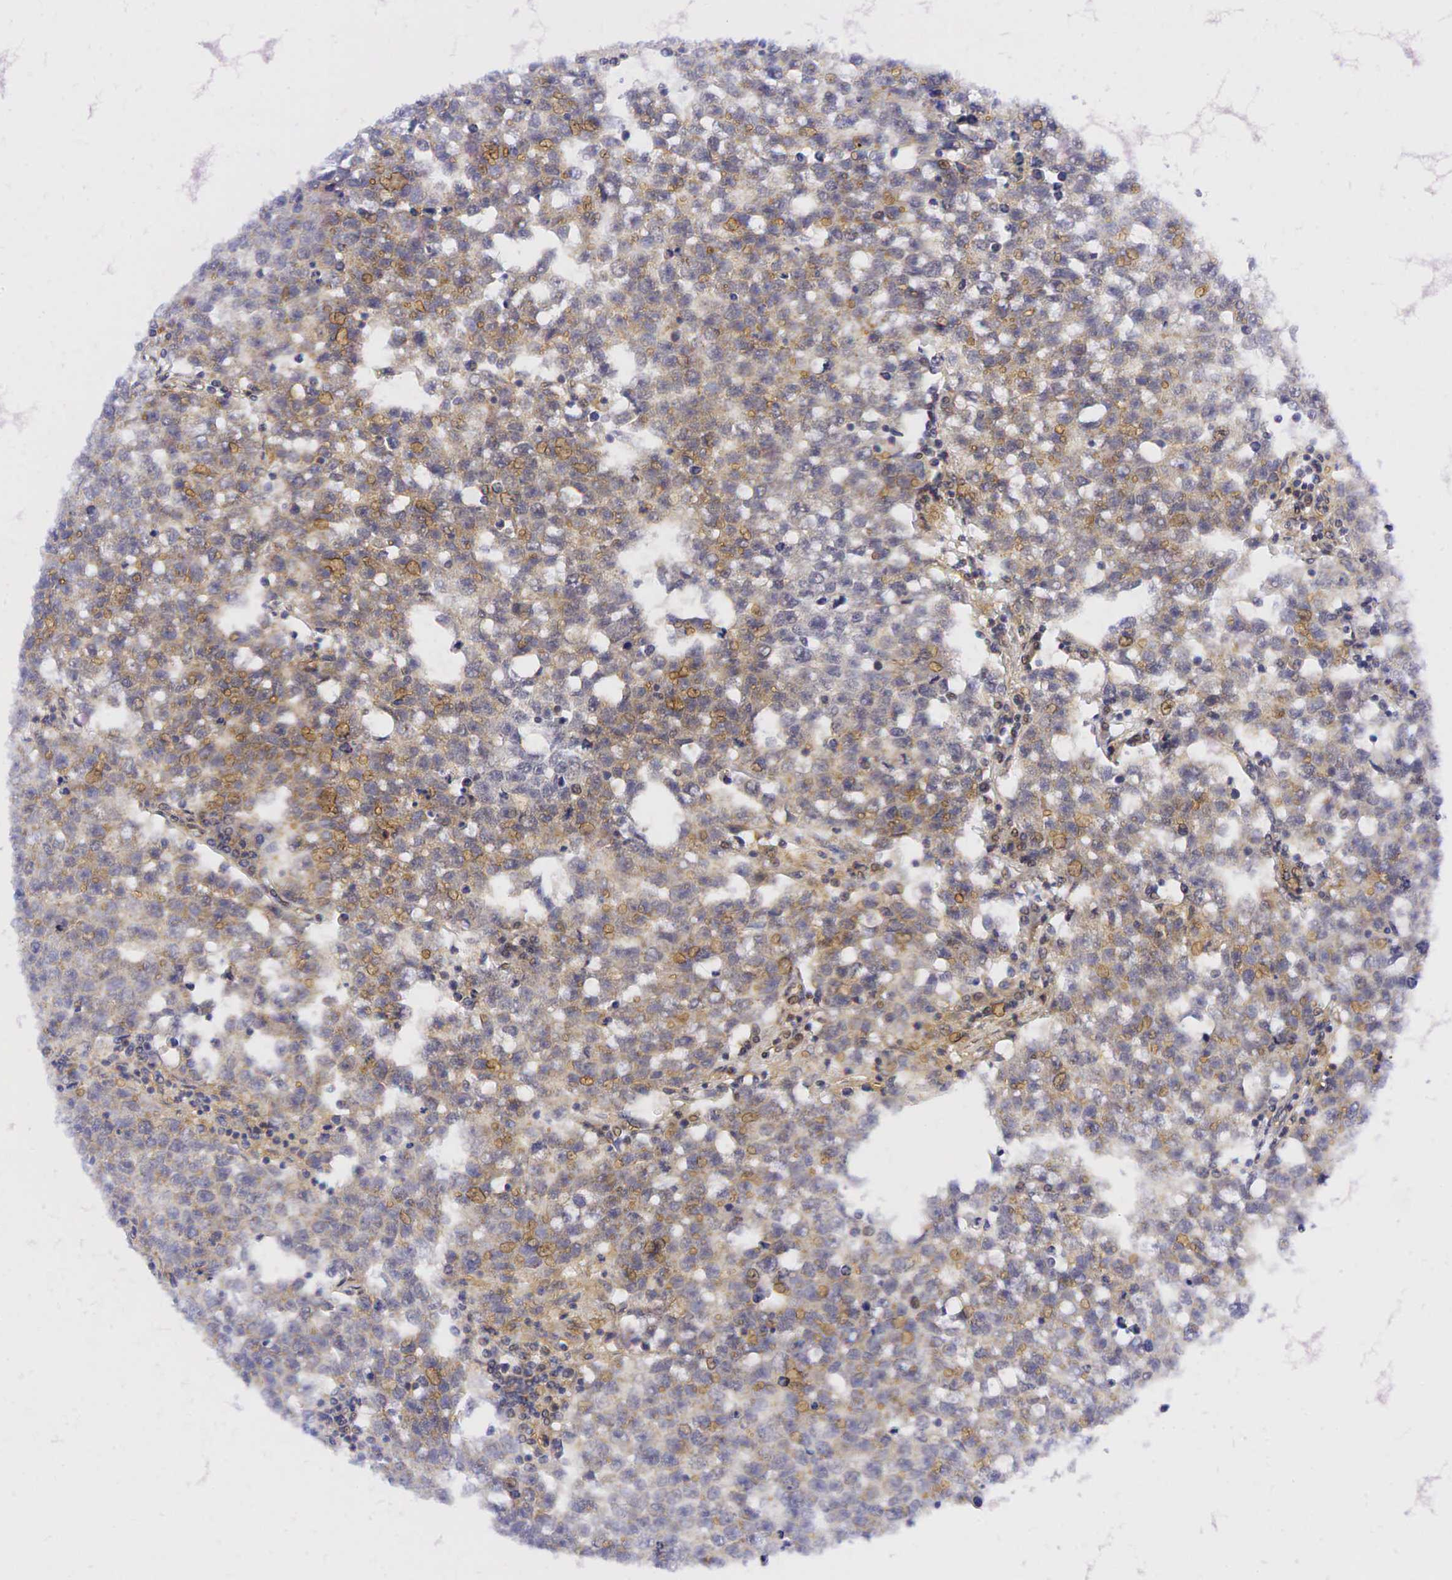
{"staining": {"intensity": "weak", "quantity": "25%-75%", "location": "cytoplasmic/membranous"}, "tissue": "testis cancer", "cell_type": "Tumor cells", "image_type": "cancer", "snomed": [{"axis": "morphology", "description": "Seminoma, NOS"}, {"axis": "topography", "description": "Testis"}], "caption": "Protein staining of testis cancer (seminoma) tissue demonstrates weak cytoplasmic/membranous positivity in approximately 25%-75% of tumor cells.", "gene": "CALD1", "patient": {"sex": "male", "age": 36}}